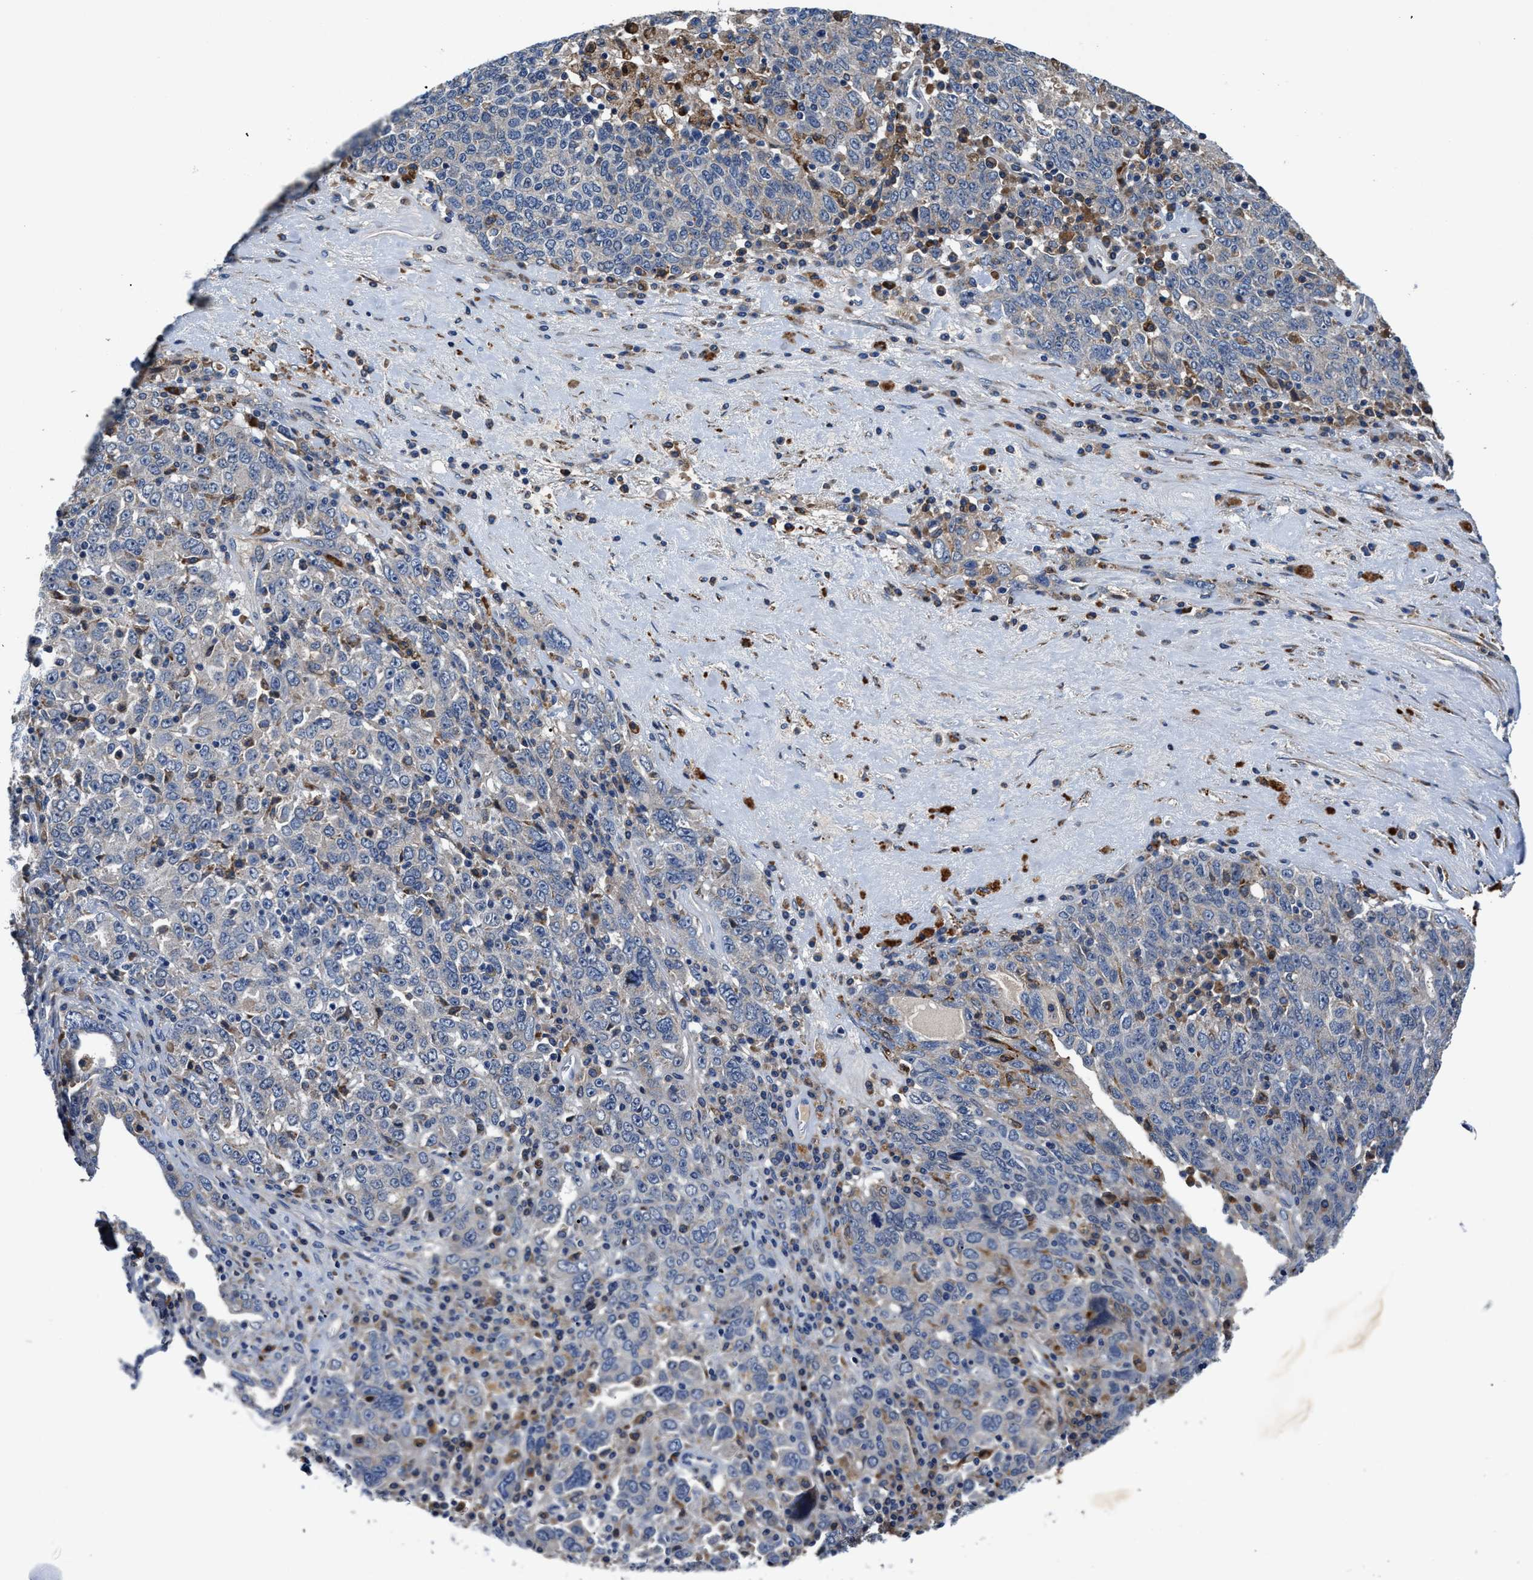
{"staining": {"intensity": "negative", "quantity": "none", "location": "none"}, "tissue": "ovarian cancer", "cell_type": "Tumor cells", "image_type": "cancer", "snomed": [{"axis": "morphology", "description": "Carcinoma, endometroid"}, {"axis": "topography", "description": "Ovary"}], "caption": "A histopathology image of ovarian cancer stained for a protein displays no brown staining in tumor cells.", "gene": "SLC12A2", "patient": {"sex": "female", "age": 62}}